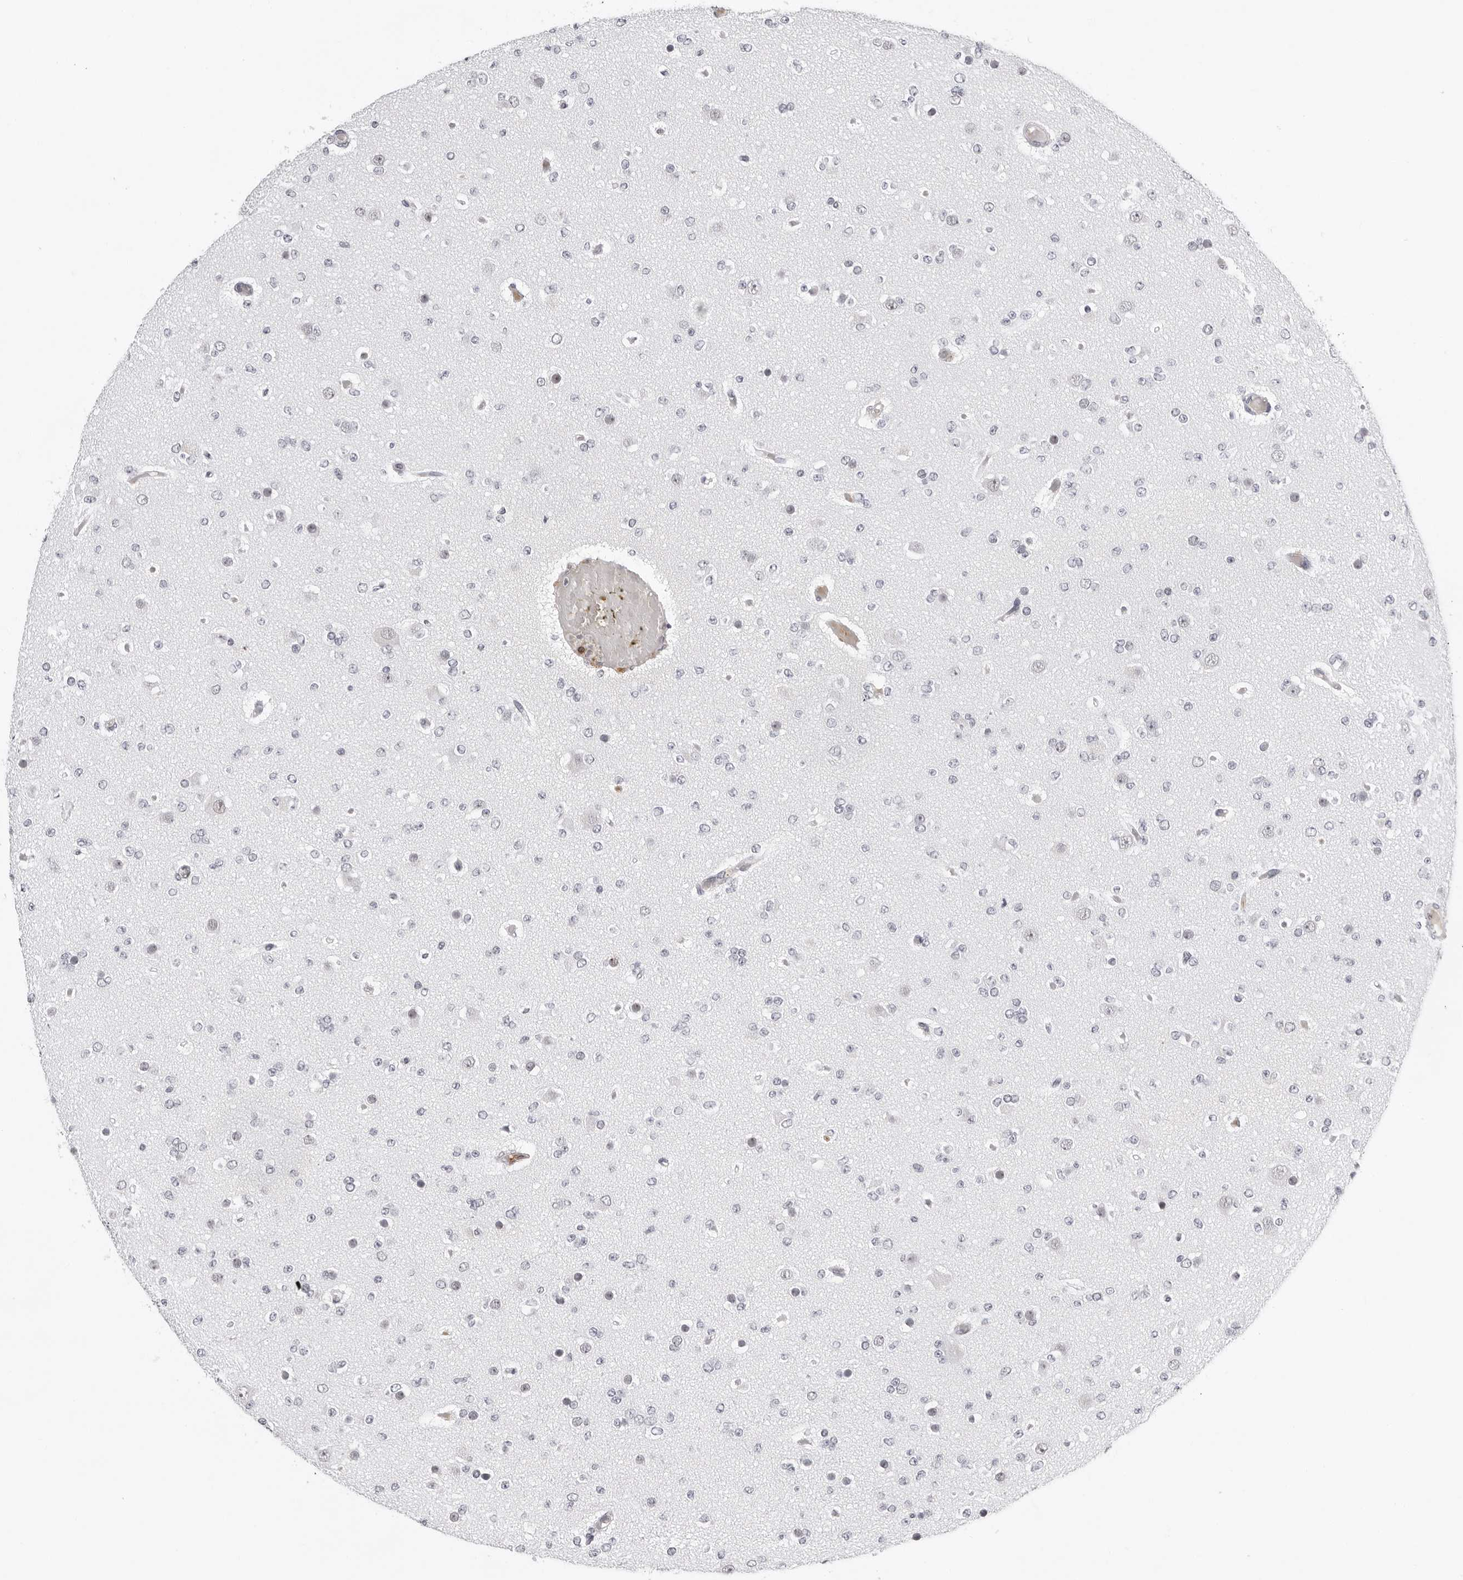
{"staining": {"intensity": "negative", "quantity": "none", "location": "none"}, "tissue": "glioma", "cell_type": "Tumor cells", "image_type": "cancer", "snomed": [{"axis": "morphology", "description": "Glioma, malignant, Low grade"}, {"axis": "topography", "description": "Brain"}], "caption": "This is an IHC histopathology image of human glioma. There is no staining in tumor cells.", "gene": "USP1", "patient": {"sex": "female", "age": 22}}